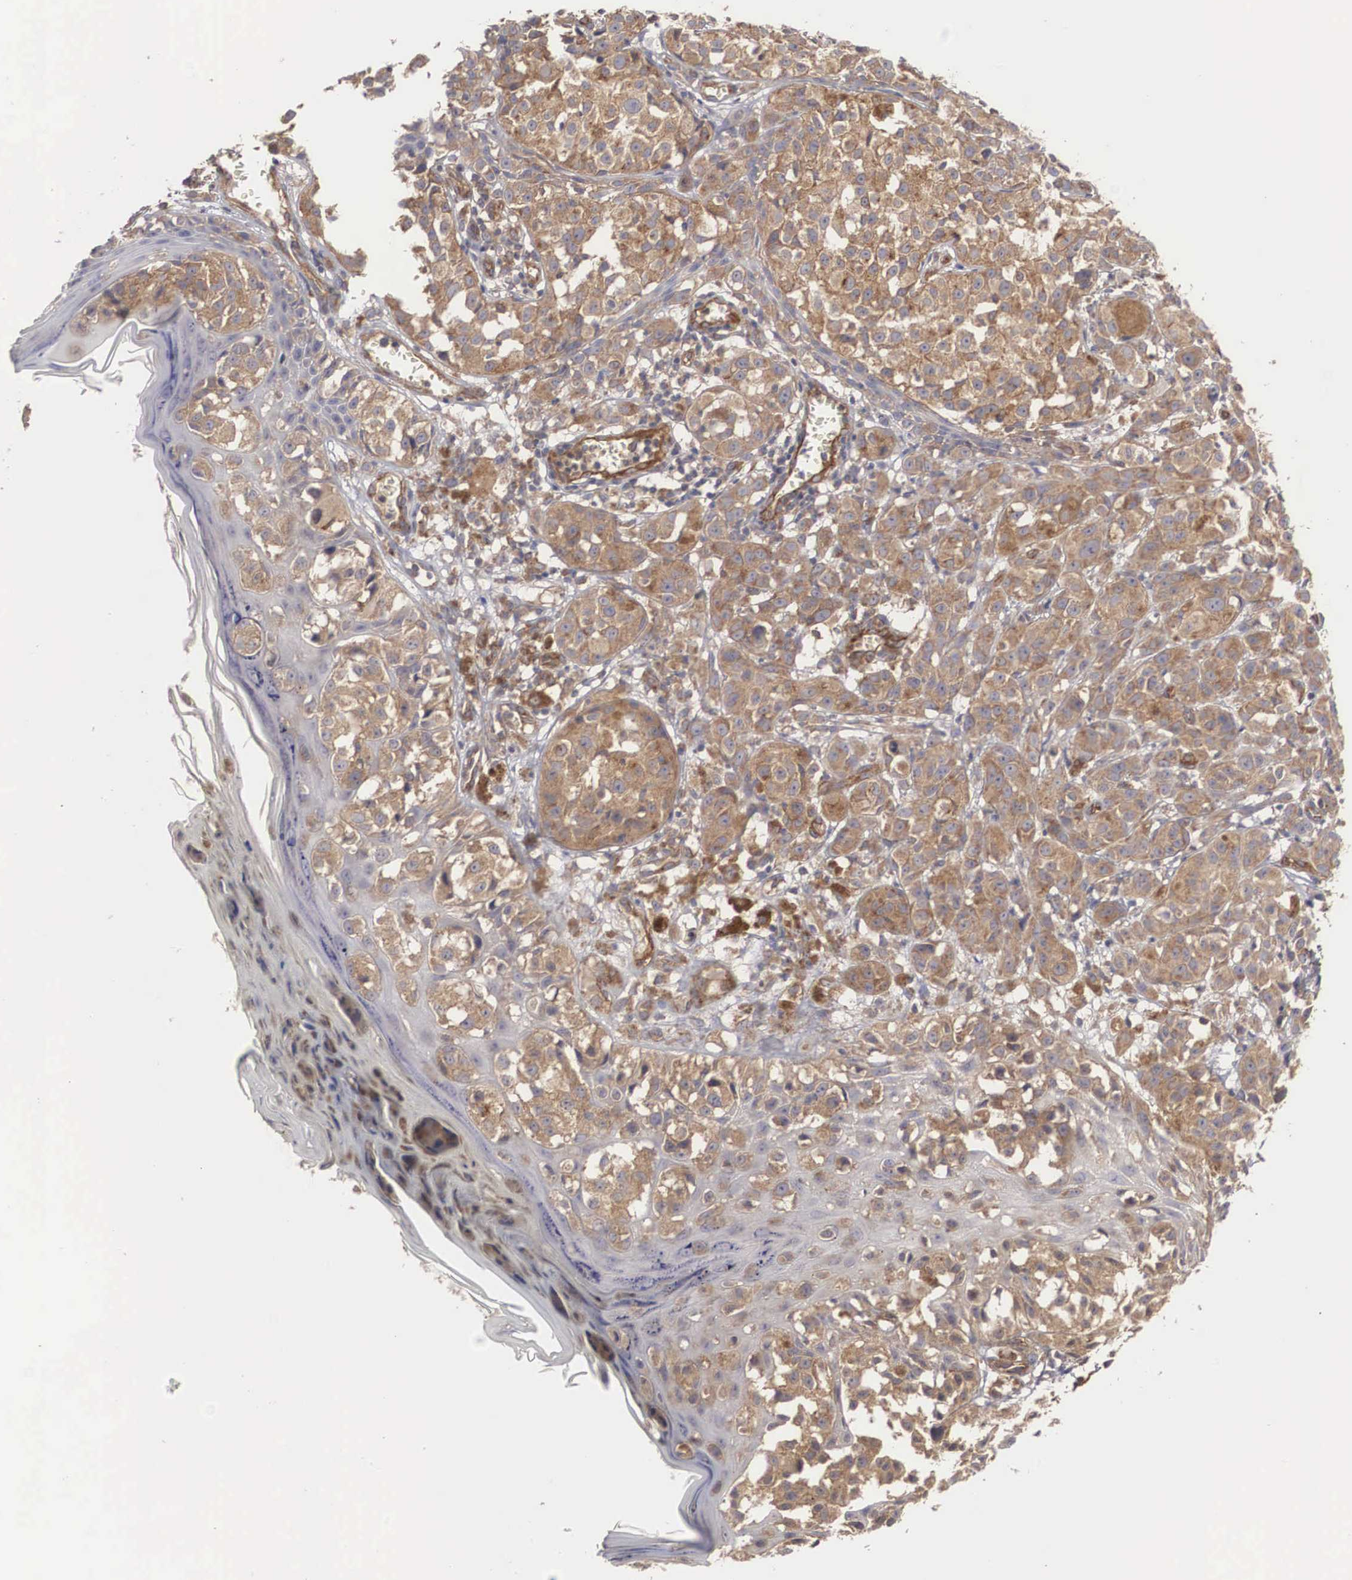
{"staining": {"intensity": "moderate", "quantity": ">75%", "location": "cytoplasmic/membranous"}, "tissue": "melanoma", "cell_type": "Tumor cells", "image_type": "cancer", "snomed": [{"axis": "morphology", "description": "Malignant melanoma, NOS"}, {"axis": "topography", "description": "Skin"}], "caption": "An immunohistochemistry photomicrograph of neoplastic tissue is shown. Protein staining in brown shows moderate cytoplasmic/membranous positivity in malignant melanoma within tumor cells.", "gene": "ARMCX4", "patient": {"sex": "female", "age": 52}}